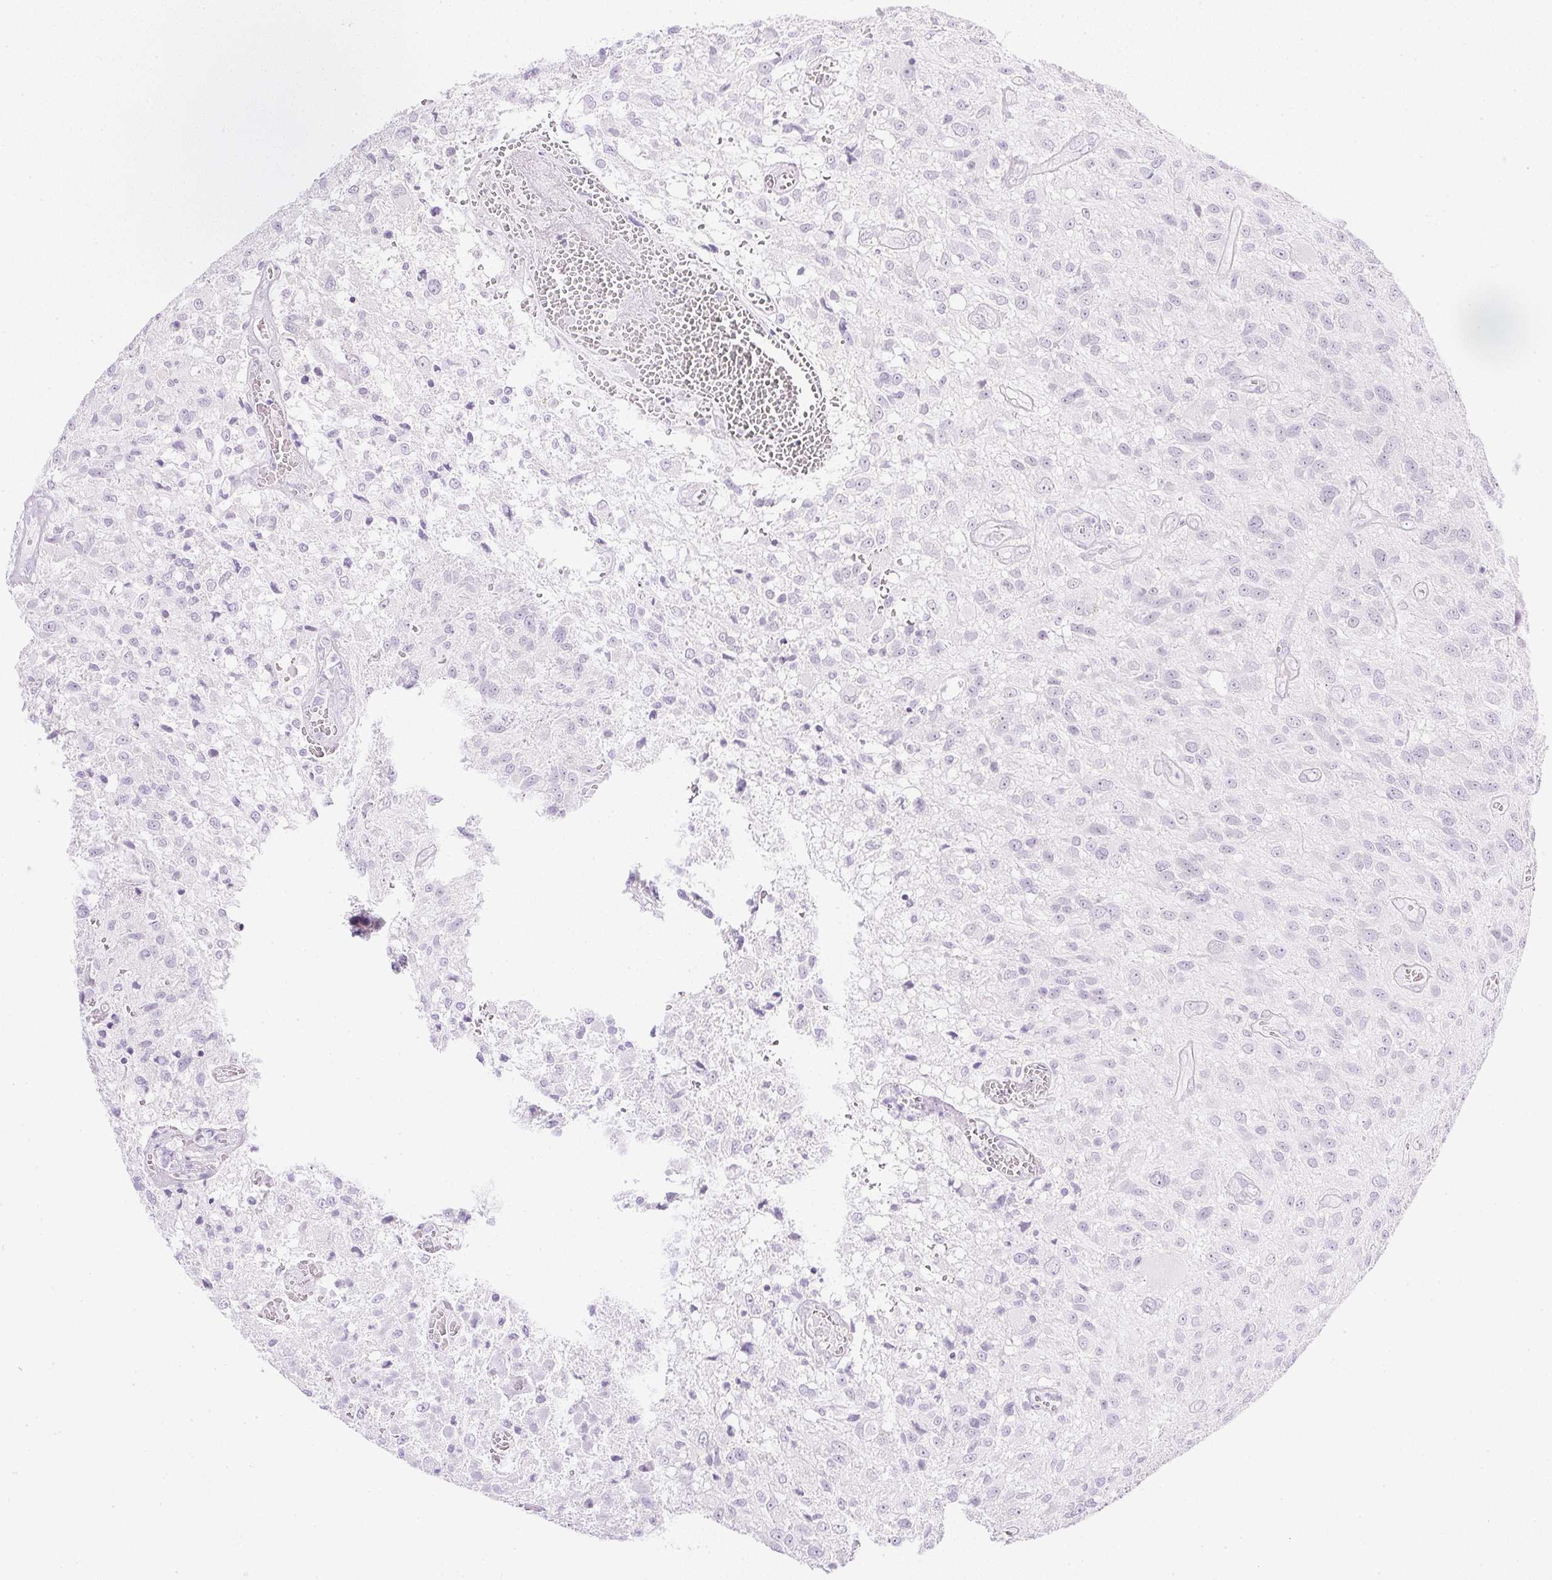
{"staining": {"intensity": "negative", "quantity": "none", "location": "none"}, "tissue": "glioma", "cell_type": "Tumor cells", "image_type": "cancer", "snomed": [{"axis": "morphology", "description": "Glioma, malignant, Low grade"}, {"axis": "topography", "description": "Brain"}], "caption": "High magnification brightfield microscopy of malignant glioma (low-grade) stained with DAB (3,3'-diaminobenzidine) (brown) and counterstained with hematoxylin (blue): tumor cells show no significant expression.", "gene": "CPB1", "patient": {"sex": "male", "age": 66}}